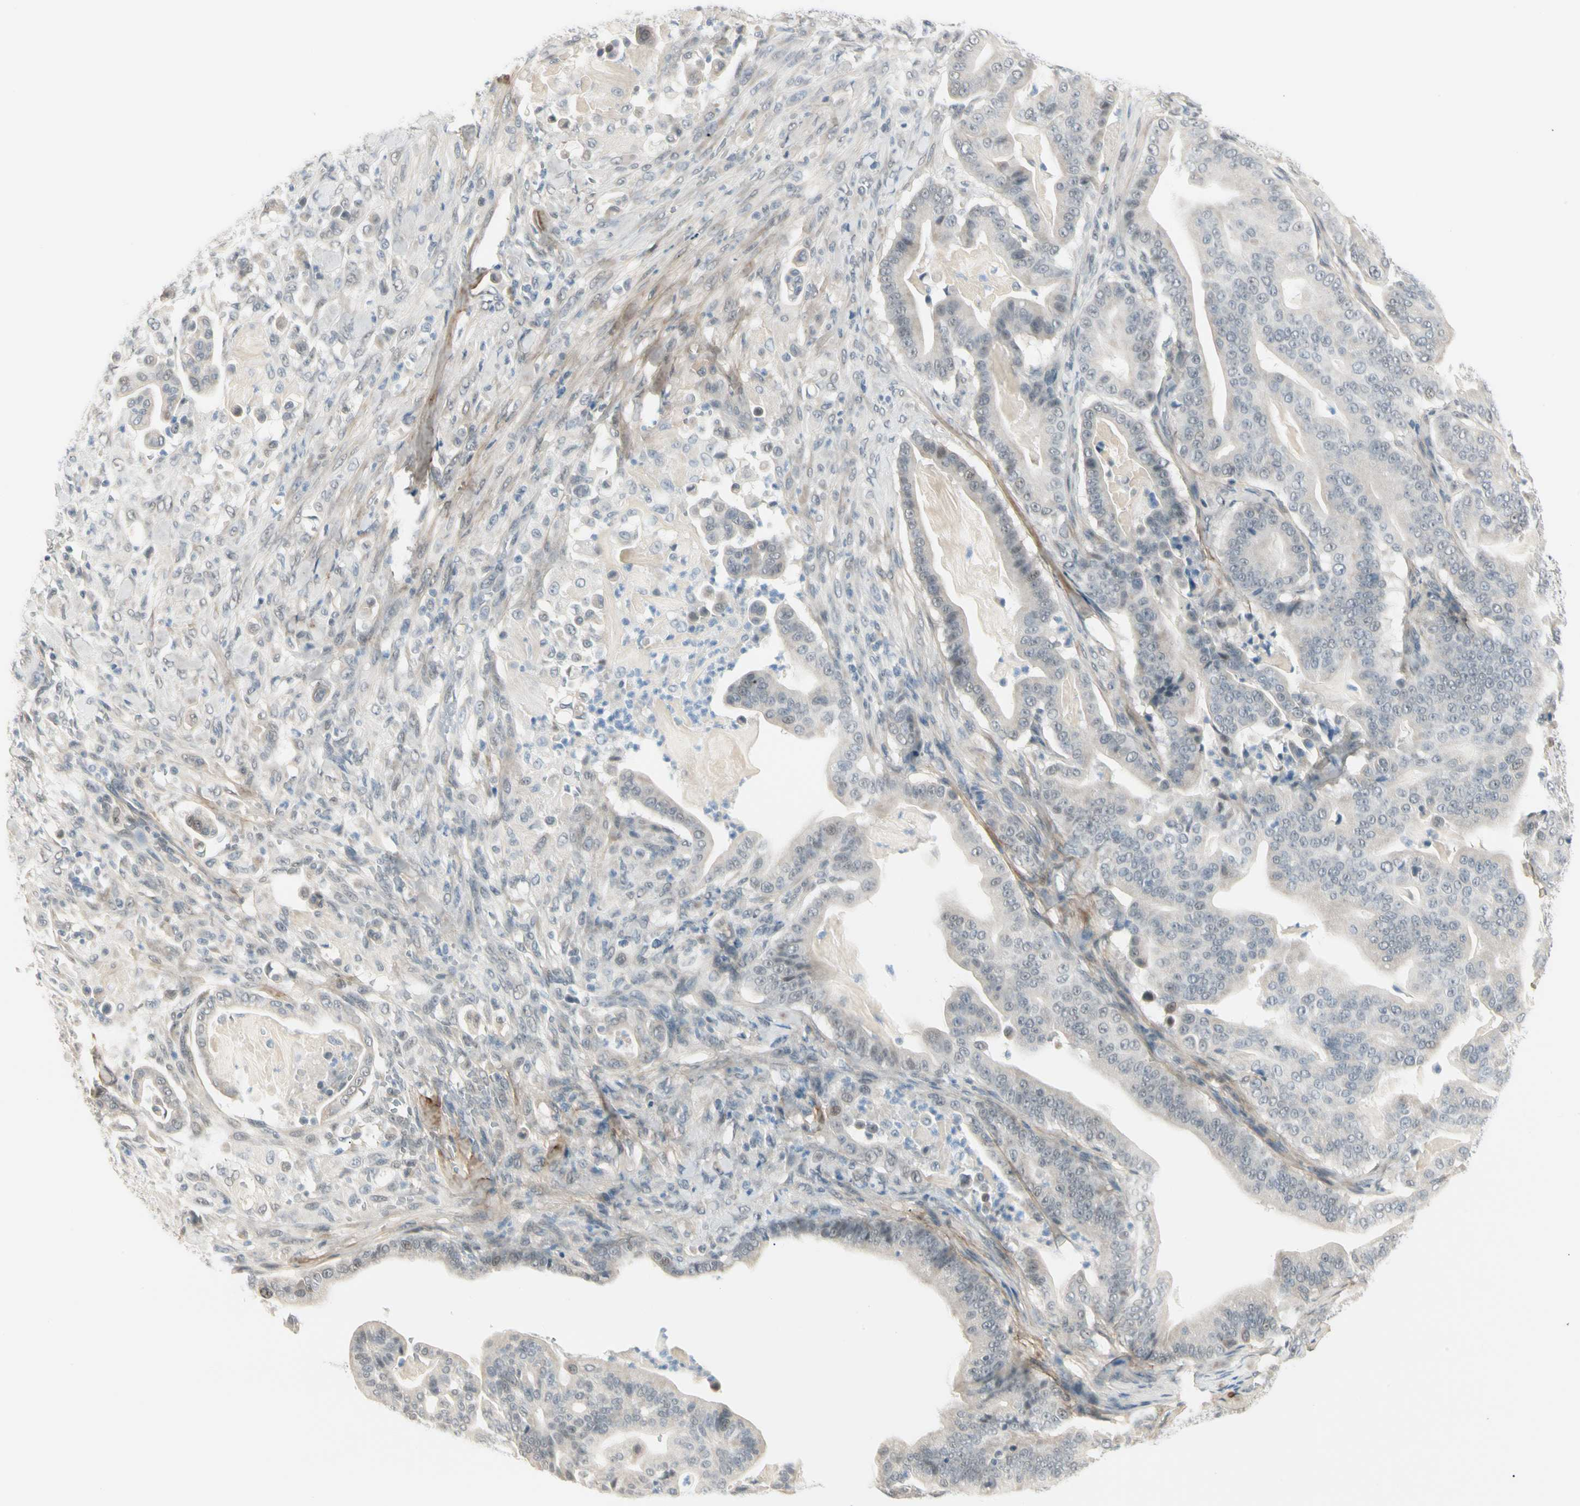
{"staining": {"intensity": "negative", "quantity": "none", "location": "none"}, "tissue": "pancreatic cancer", "cell_type": "Tumor cells", "image_type": "cancer", "snomed": [{"axis": "morphology", "description": "Adenocarcinoma, NOS"}, {"axis": "topography", "description": "Pancreas"}], "caption": "A histopathology image of pancreatic adenocarcinoma stained for a protein displays no brown staining in tumor cells. The staining is performed using DAB (3,3'-diaminobenzidine) brown chromogen with nuclei counter-stained in using hematoxylin.", "gene": "ASPN", "patient": {"sex": "male", "age": 63}}